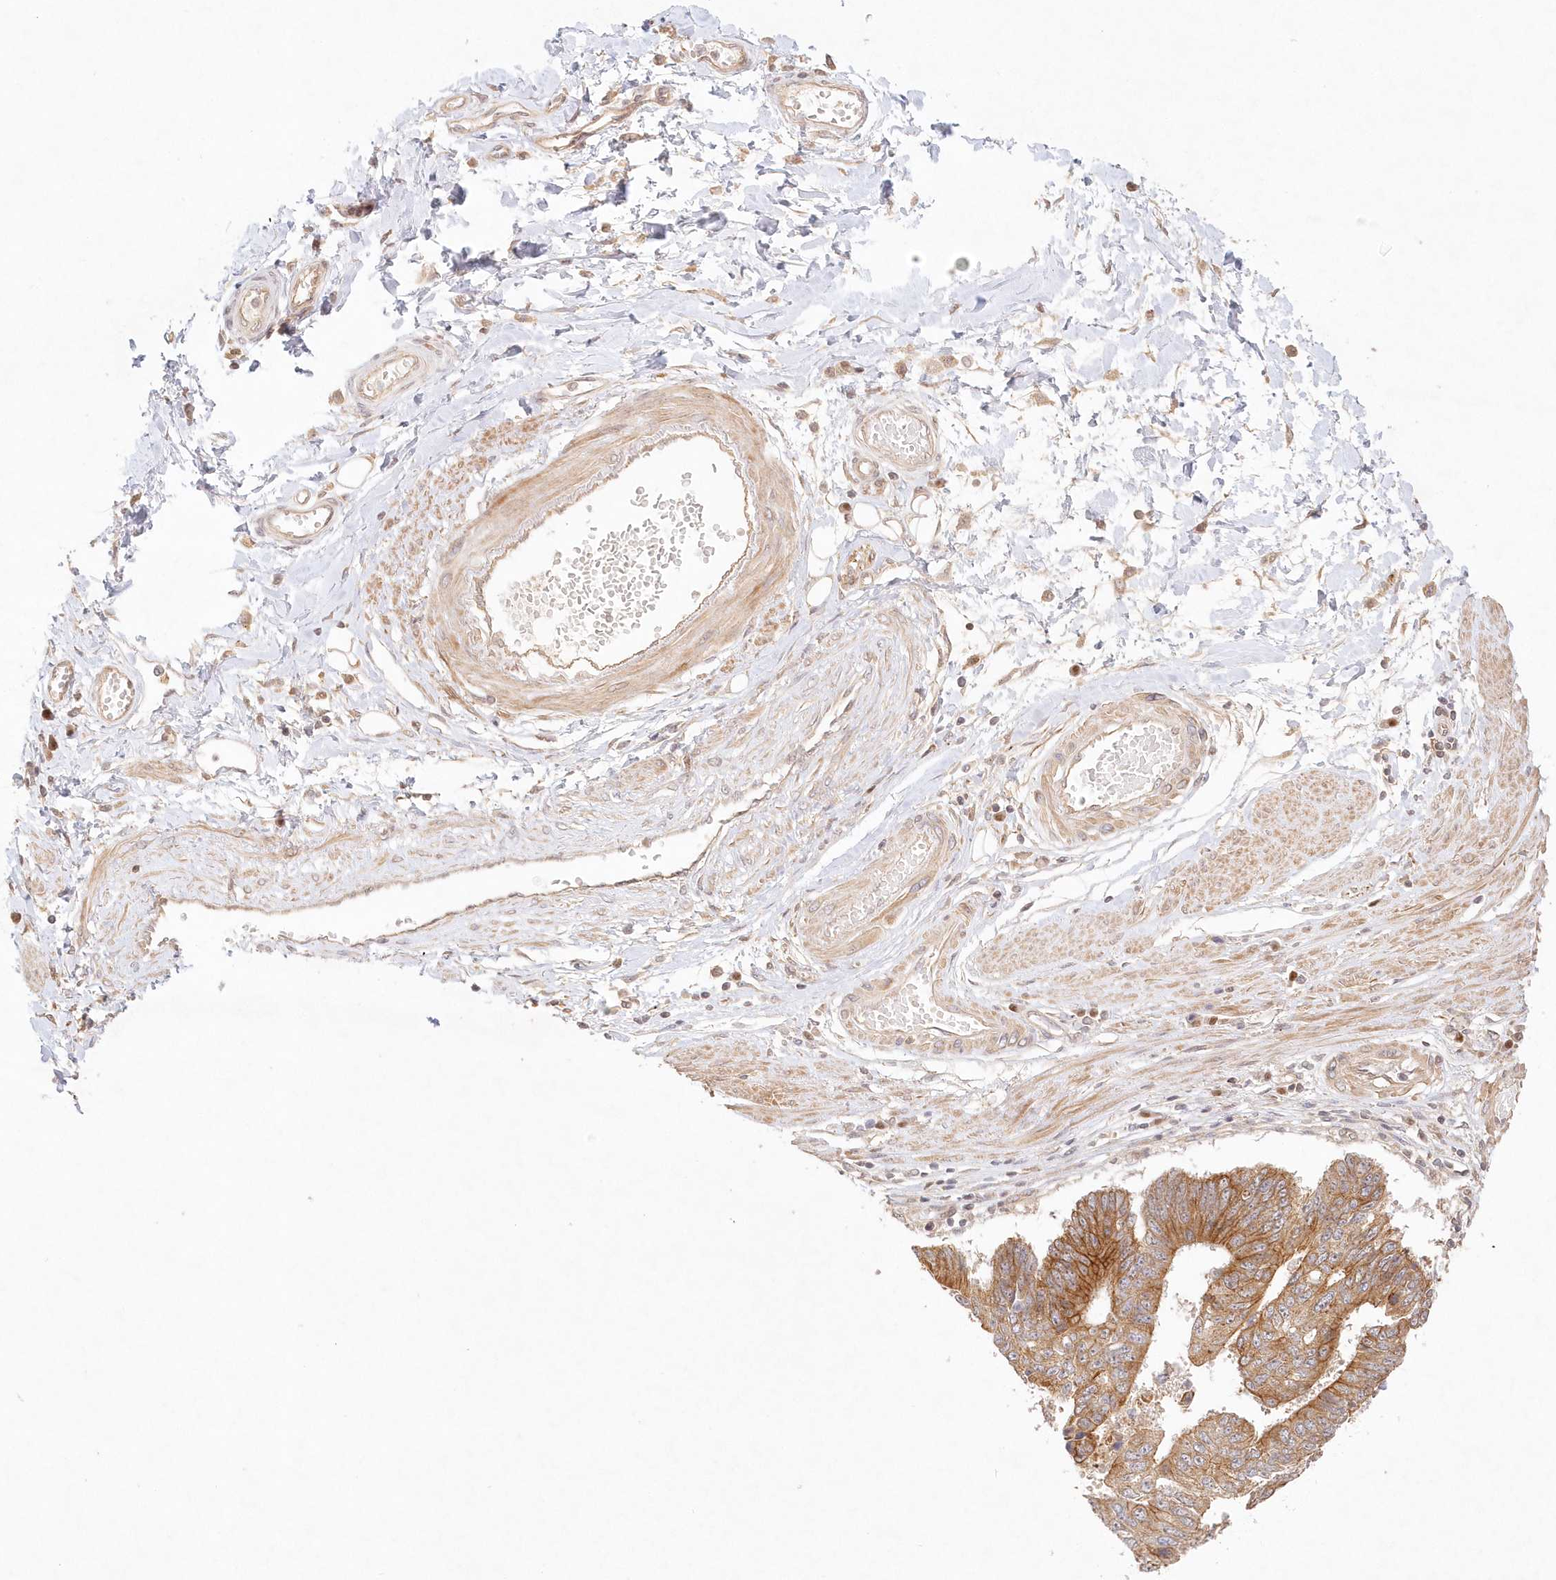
{"staining": {"intensity": "moderate", "quantity": ">75%", "location": "cytoplasmic/membranous"}, "tissue": "stomach cancer", "cell_type": "Tumor cells", "image_type": "cancer", "snomed": [{"axis": "morphology", "description": "Adenocarcinoma, NOS"}, {"axis": "topography", "description": "Stomach"}], "caption": "Immunohistochemistry of human stomach cancer reveals medium levels of moderate cytoplasmic/membranous positivity in approximately >75% of tumor cells.", "gene": "KIAA0232", "patient": {"sex": "male", "age": 59}}